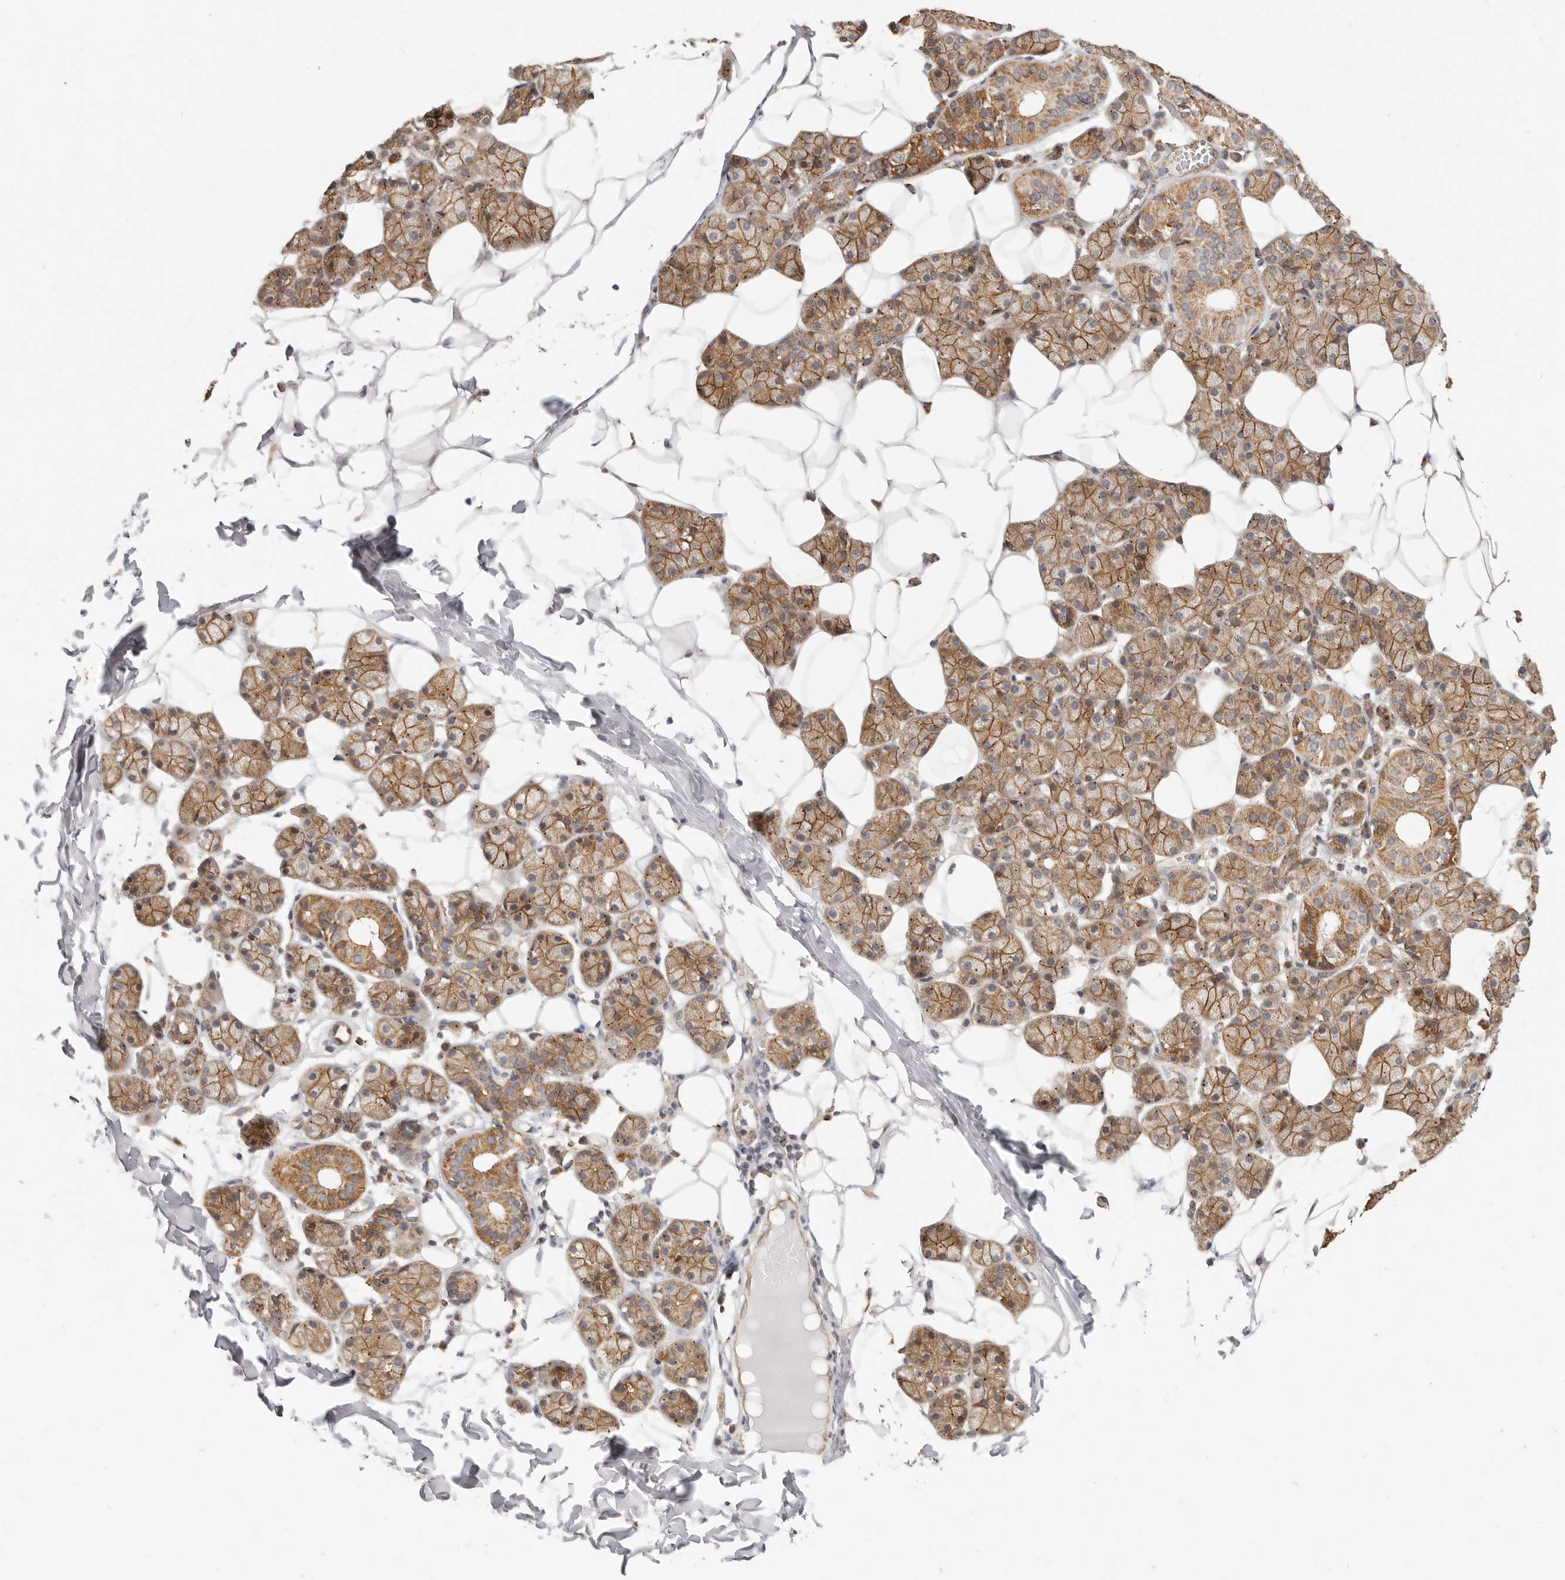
{"staining": {"intensity": "moderate", "quantity": ">75%", "location": "cytoplasmic/membranous"}, "tissue": "salivary gland", "cell_type": "Glandular cells", "image_type": "normal", "snomed": [{"axis": "morphology", "description": "Normal tissue, NOS"}, {"axis": "topography", "description": "Salivary gland"}], "caption": "DAB immunohistochemical staining of unremarkable human salivary gland shows moderate cytoplasmic/membranous protein expression in about >75% of glandular cells.", "gene": "USP49", "patient": {"sex": "female", "age": 33}}